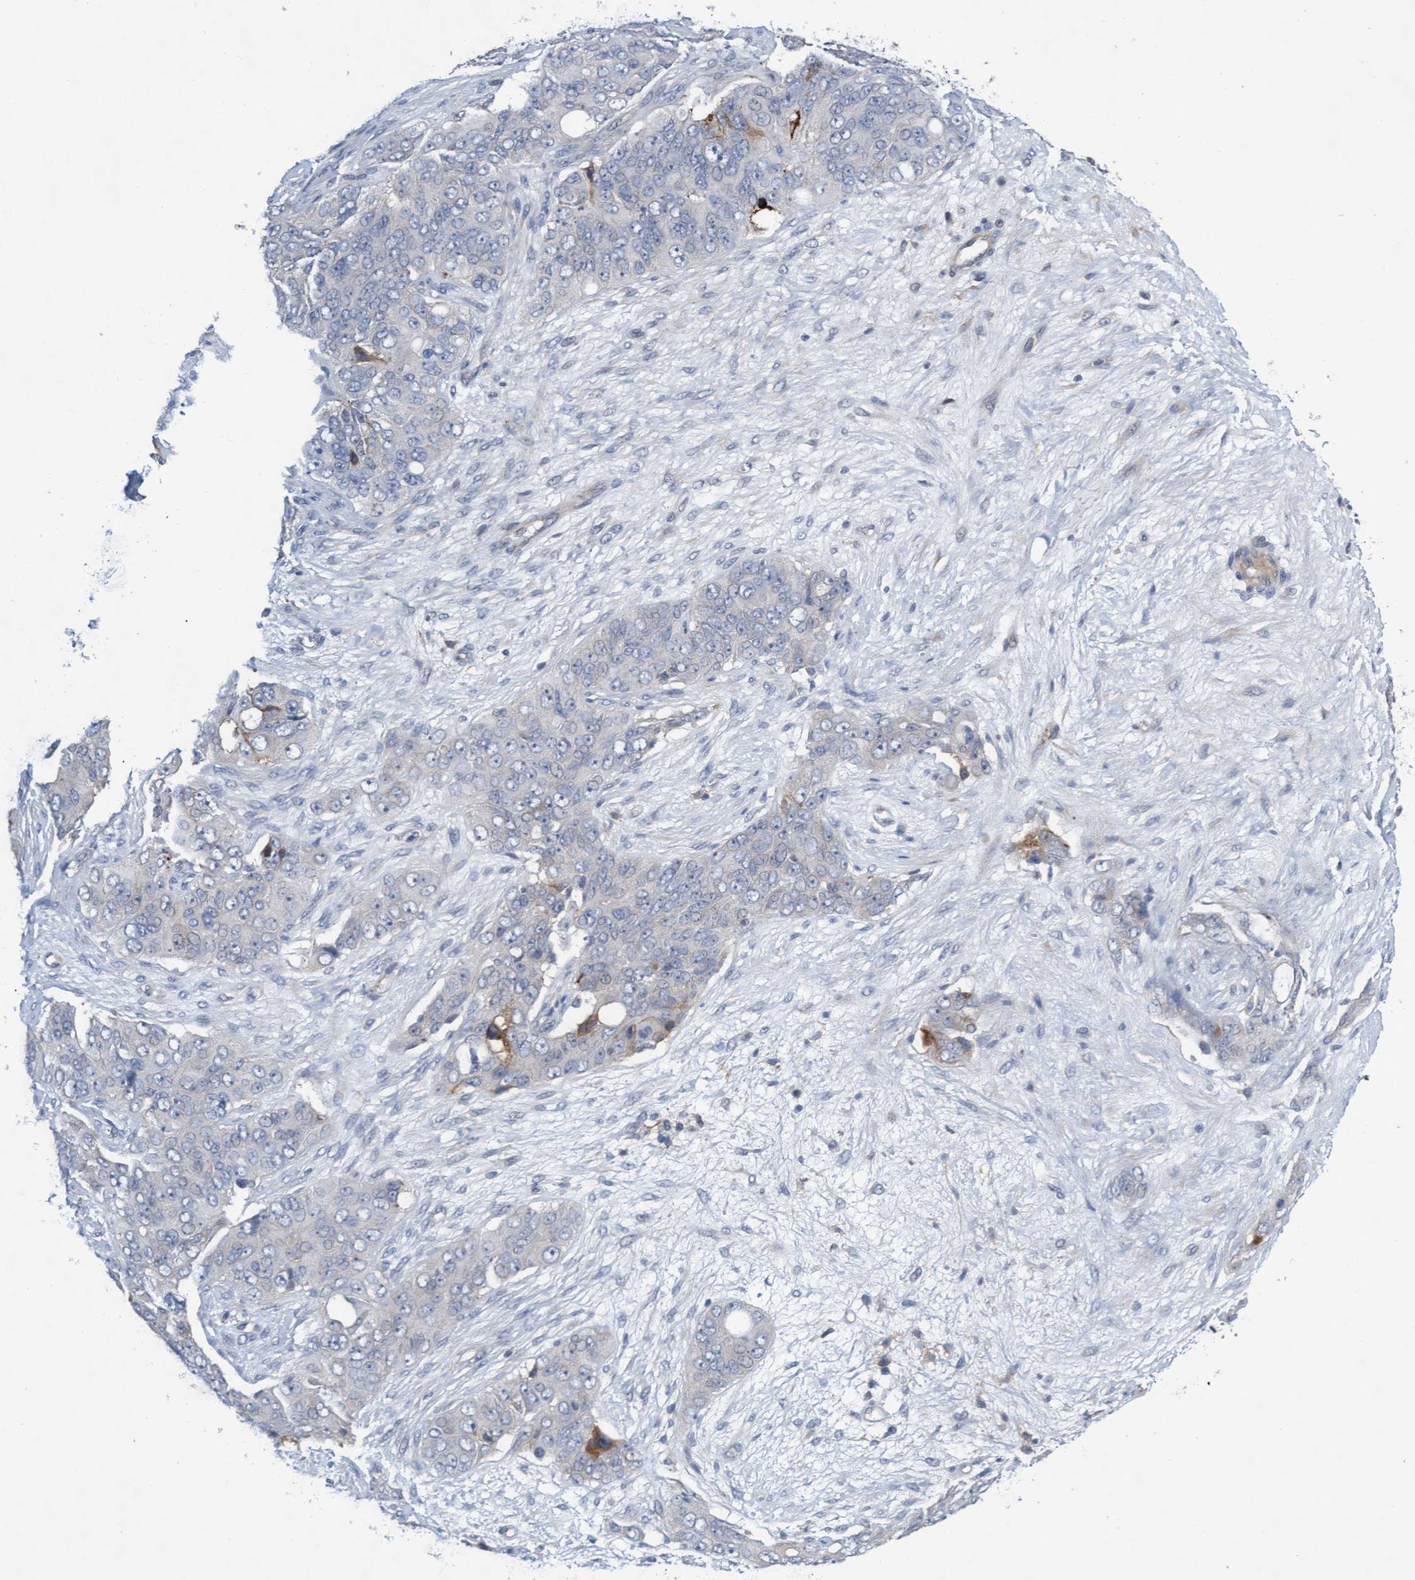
{"staining": {"intensity": "negative", "quantity": "none", "location": "none"}, "tissue": "ovarian cancer", "cell_type": "Tumor cells", "image_type": "cancer", "snomed": [{"axis": "morphology", "description": "Carcinoma, endometroid"}, {"axis": "topography", "description": "Ovary"}], "caption": "Immunohistochemistry of ovarian cancer exhibits no expression in tumor cells. The staining was performed using DAB (3,3'-diaminobenzidine) to visualize the protein expression in brown, while the nuclei were stained in blue with hematoxylin (Magnification: 20x).", "gene": "ABCF2", "patient": {"sex": "female", "age": 51}}